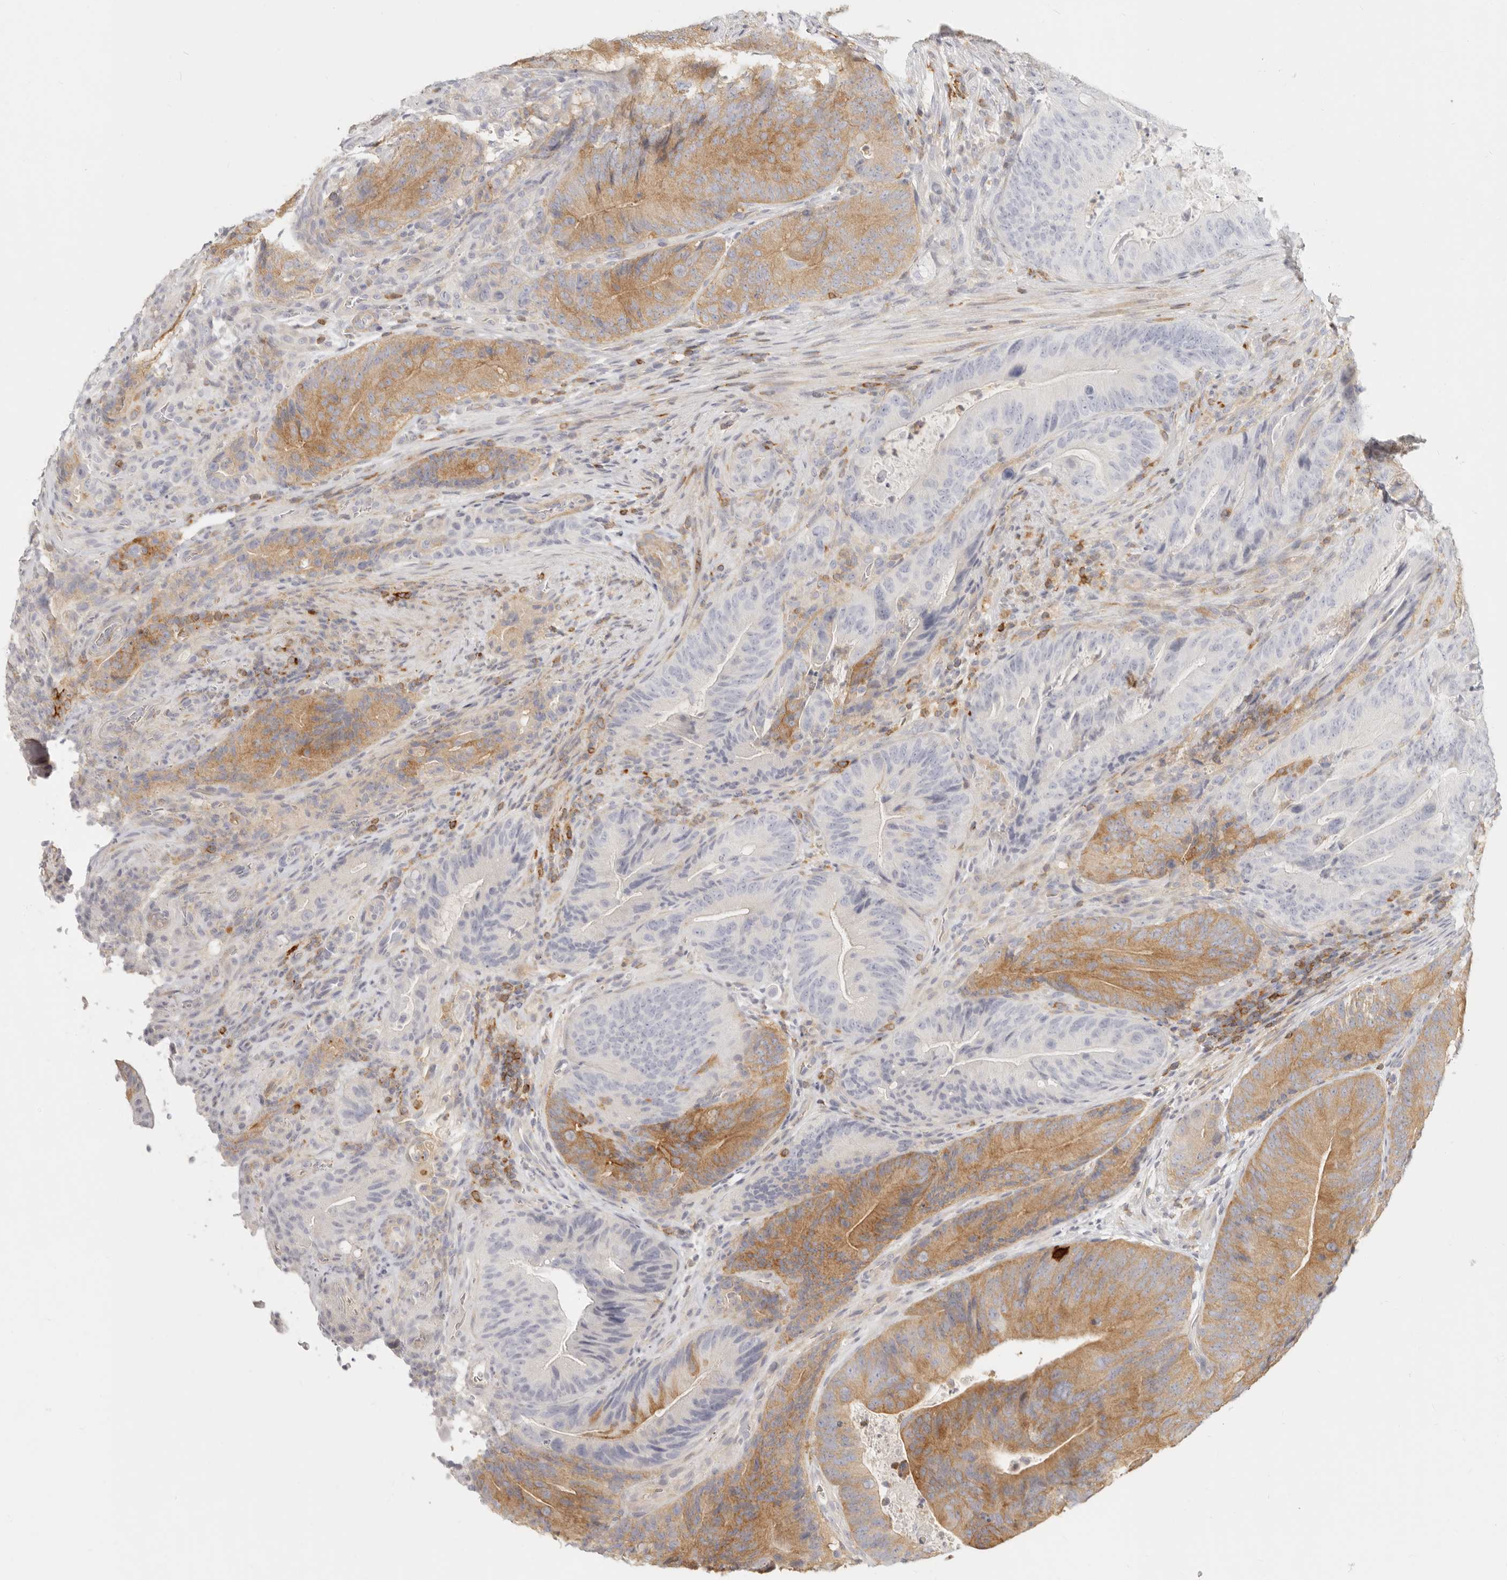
{"staining": {"intensity": "moderate", "quantity": "25%-75%", "location": "cytoplasmic/membranous"}, "tissue": "colorectal cancer", "cell_type": "Tumor cells", "image_type": "cancer", "snomed": [{"axis": "morphology", "description": "Normal tissue, NOS"}, {"axis": "topography", "description": "Colon"}], "caption": "Colorectal cancer stained for a protein demonstrates moderate cytoplasmic/membranous positivity in tumor cells.", "gene": "NIBAN1", "patient": {"sex": "female", "age": 82}}